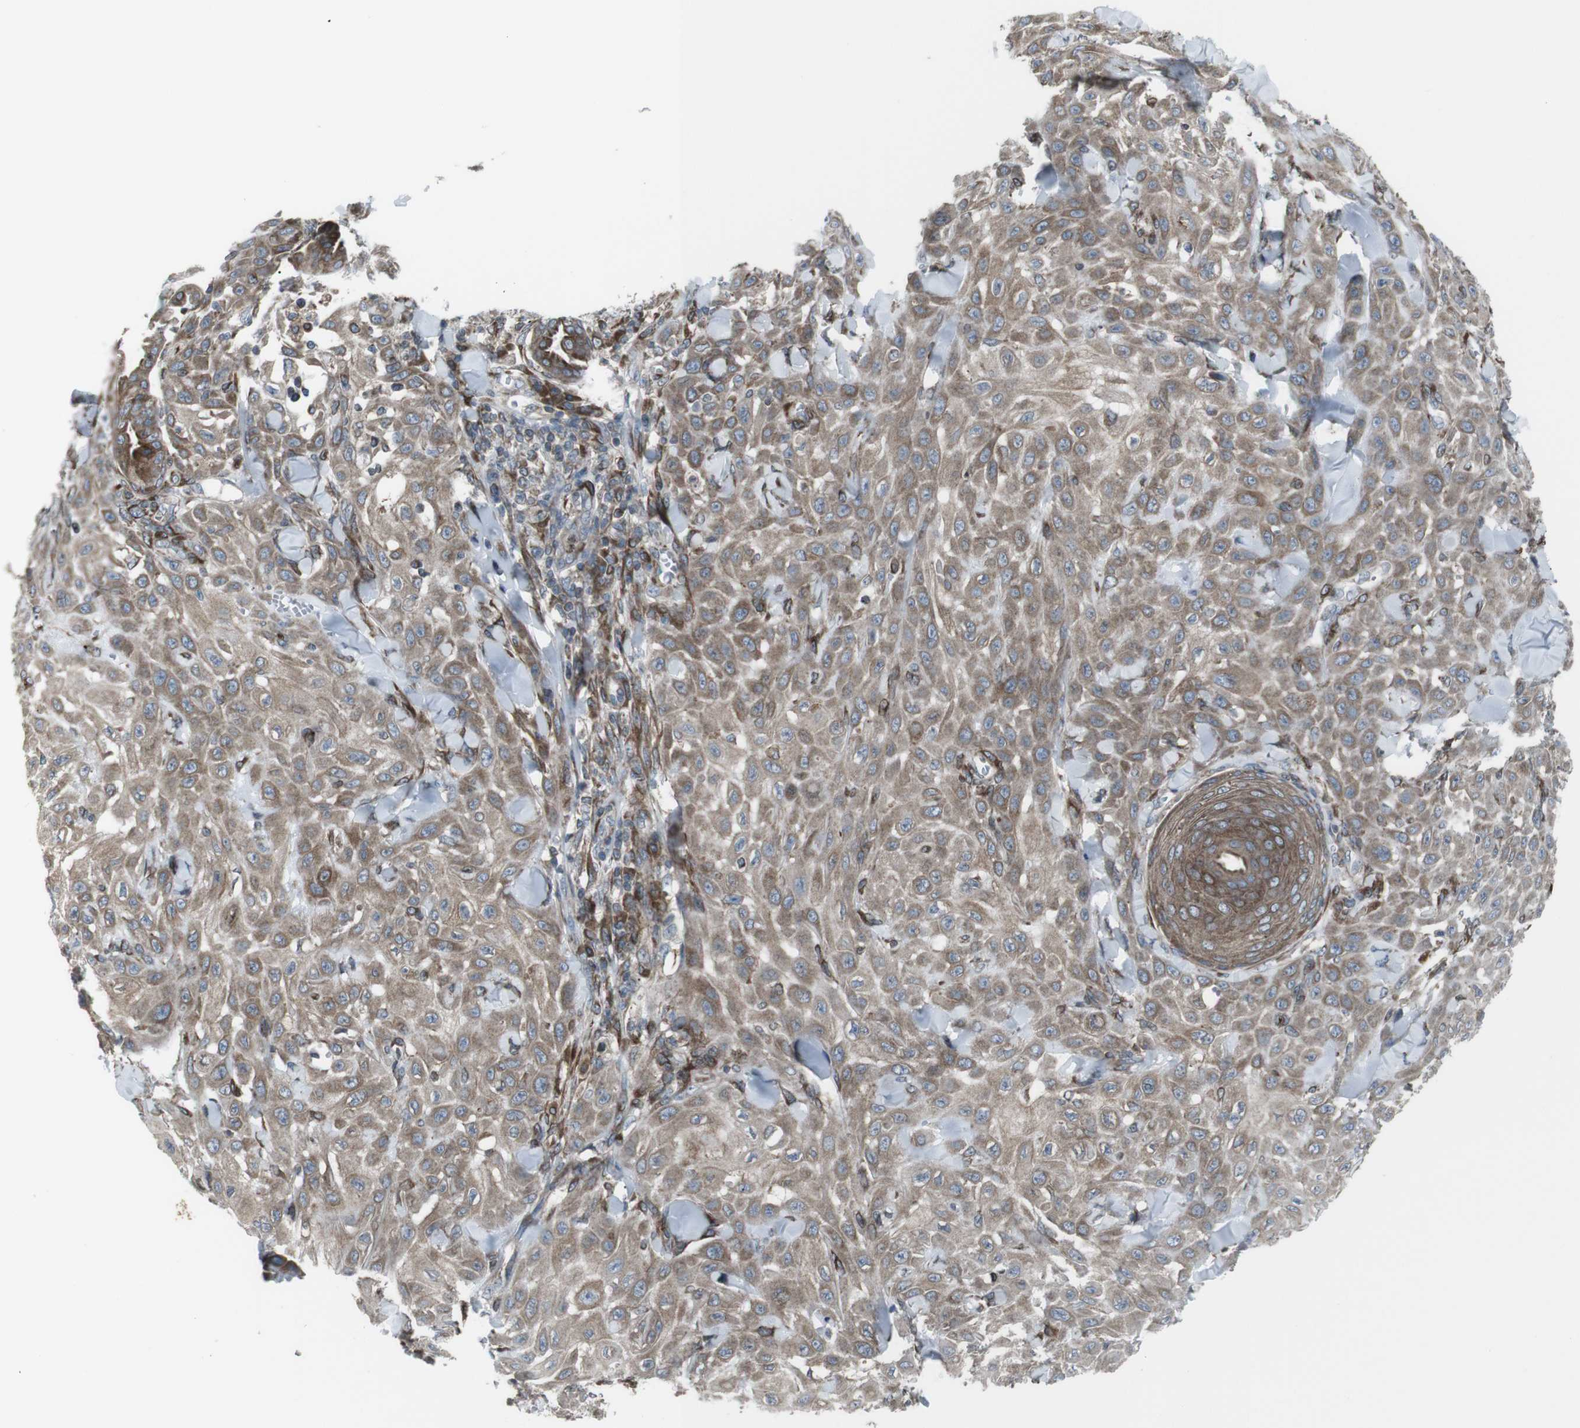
{"staining": {"intensity": "weak", "quantity": ">75%", "location": "cytoplasmic/membranous"}, "tissue": "skin cancer", "cell_type": "Tumor cells", "image_type": "cancer", "snomed": [{"axis": "morphology", "description": "Squamous cell carcinoma, NOS"}, {"axis": "topography", "description": "Skin"}], "caption": "Immunohistochemistry micrograph of squamous cell carcinoma (skin) stained for a protein (brown), which demonstrates low levels of weak cytoplasmic/membranous positivity in about >75% of tumor cells.", "gene": "LNPK", "patient": {"sex": "male", "age": 24}}